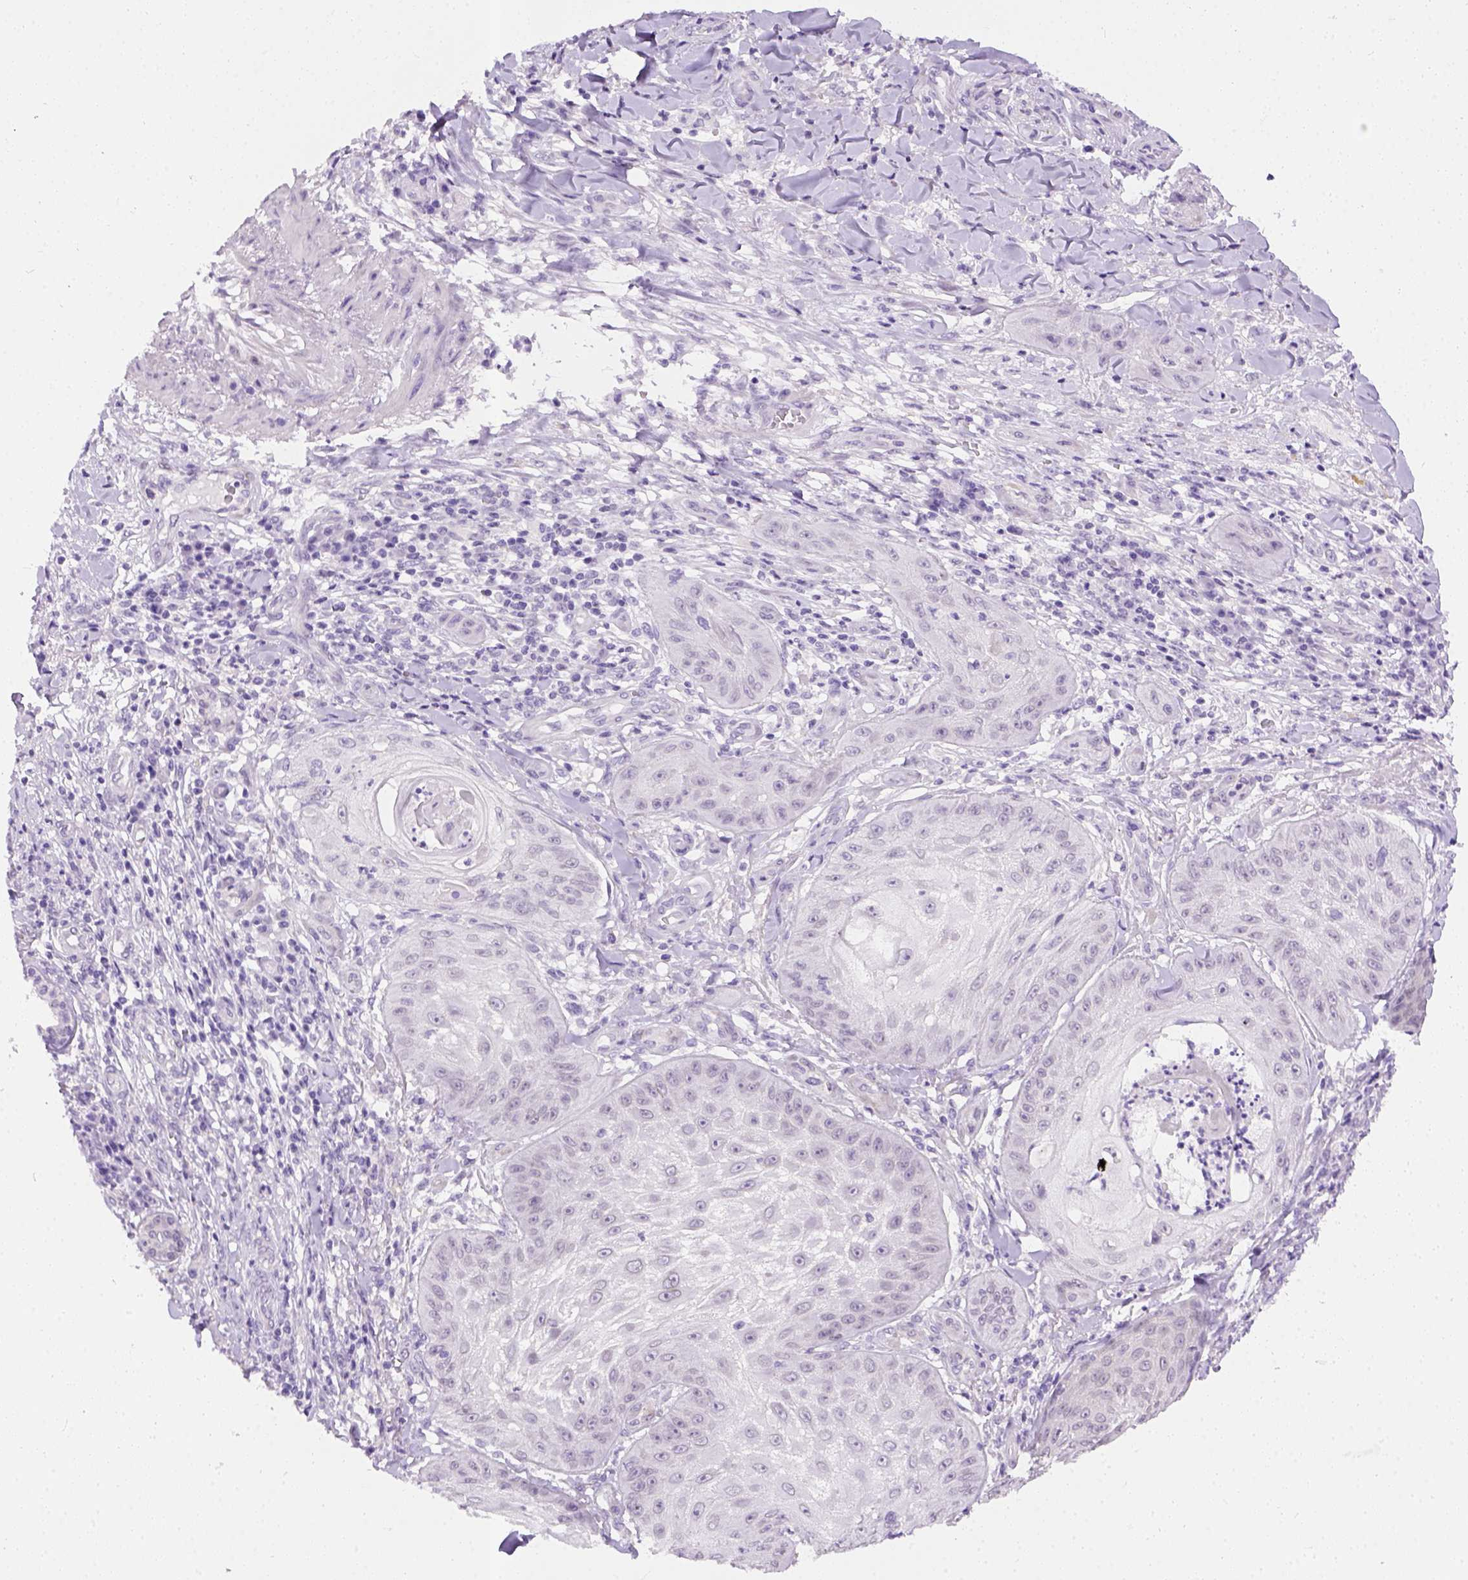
{"staining": {"intensity": "negative", "quantity": "none", "location": "none"}, "tissue": "skin cancer", "cell_type": "Tumor cells", "image_type": "cancer", "snomed": [{"axis": "morphology", "description": "Squamous cell carcinoma, NOS"}, {"axis": "topography", "description": "Skin"}], "caption": "Tumor cells show no significant protein expression in squamous cell carcinoma (skin).", "gene": "FAM184B", "patient": {"sex": "male", "age": 70}}